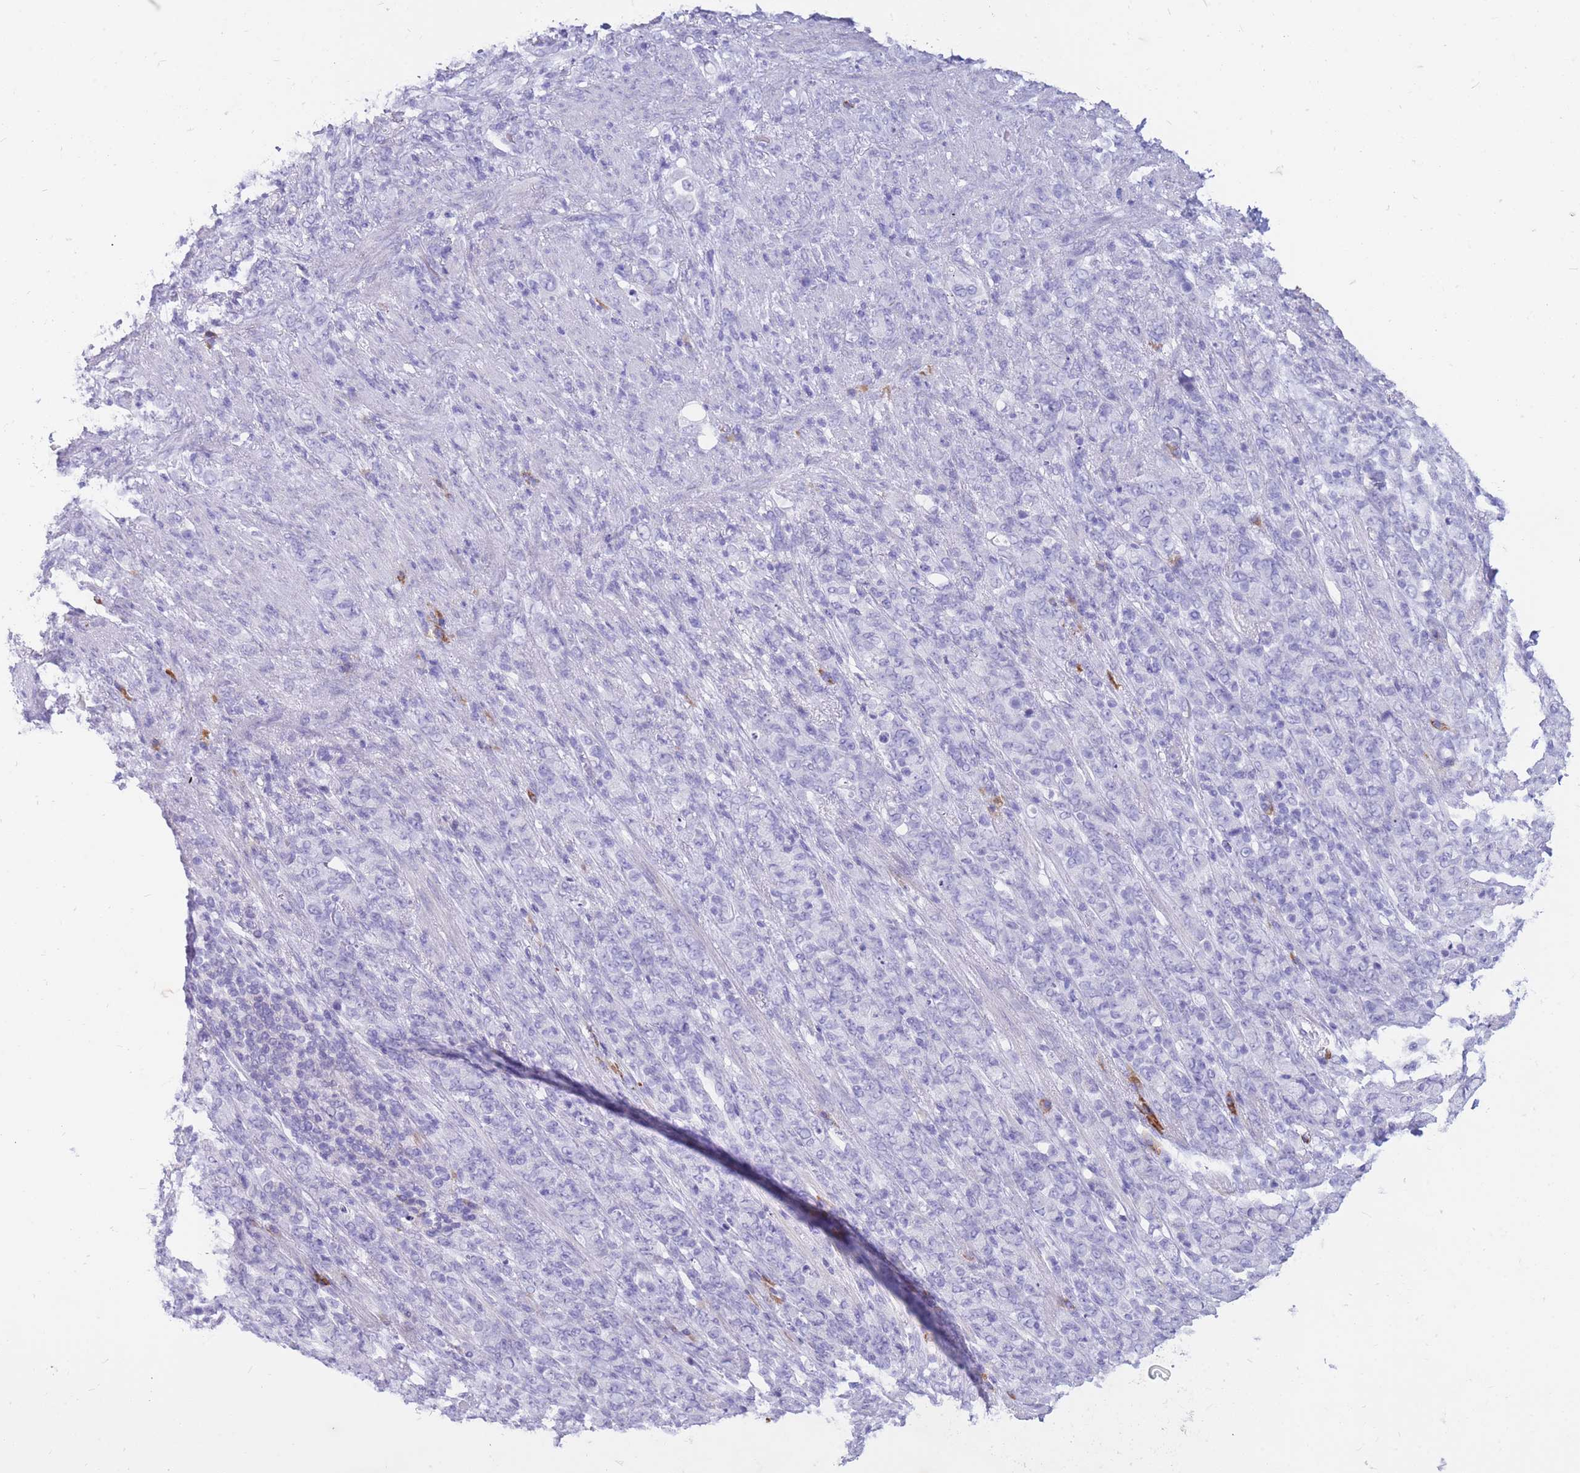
{"staining": {"intensity": "negative", "quantity": "none", "location": "none"}, "tissue": "stomach cancer", "cell_type": "Tumor cells", "image_type": "cancer", "snomed": [{"axis": "morphology", "description": "Adenocarcinoma, NOS"}, {"axis": "topography", "description": "Stomach"}], "caption": "A high-resolution histopathology image shows immunohistochemistry staining of stomach cancer (adenocarcinoma), which demonstrates no significant positivity in tumor cells.", "gene": "ZFP37", "patient": {"sex": "female", "age": 79}}